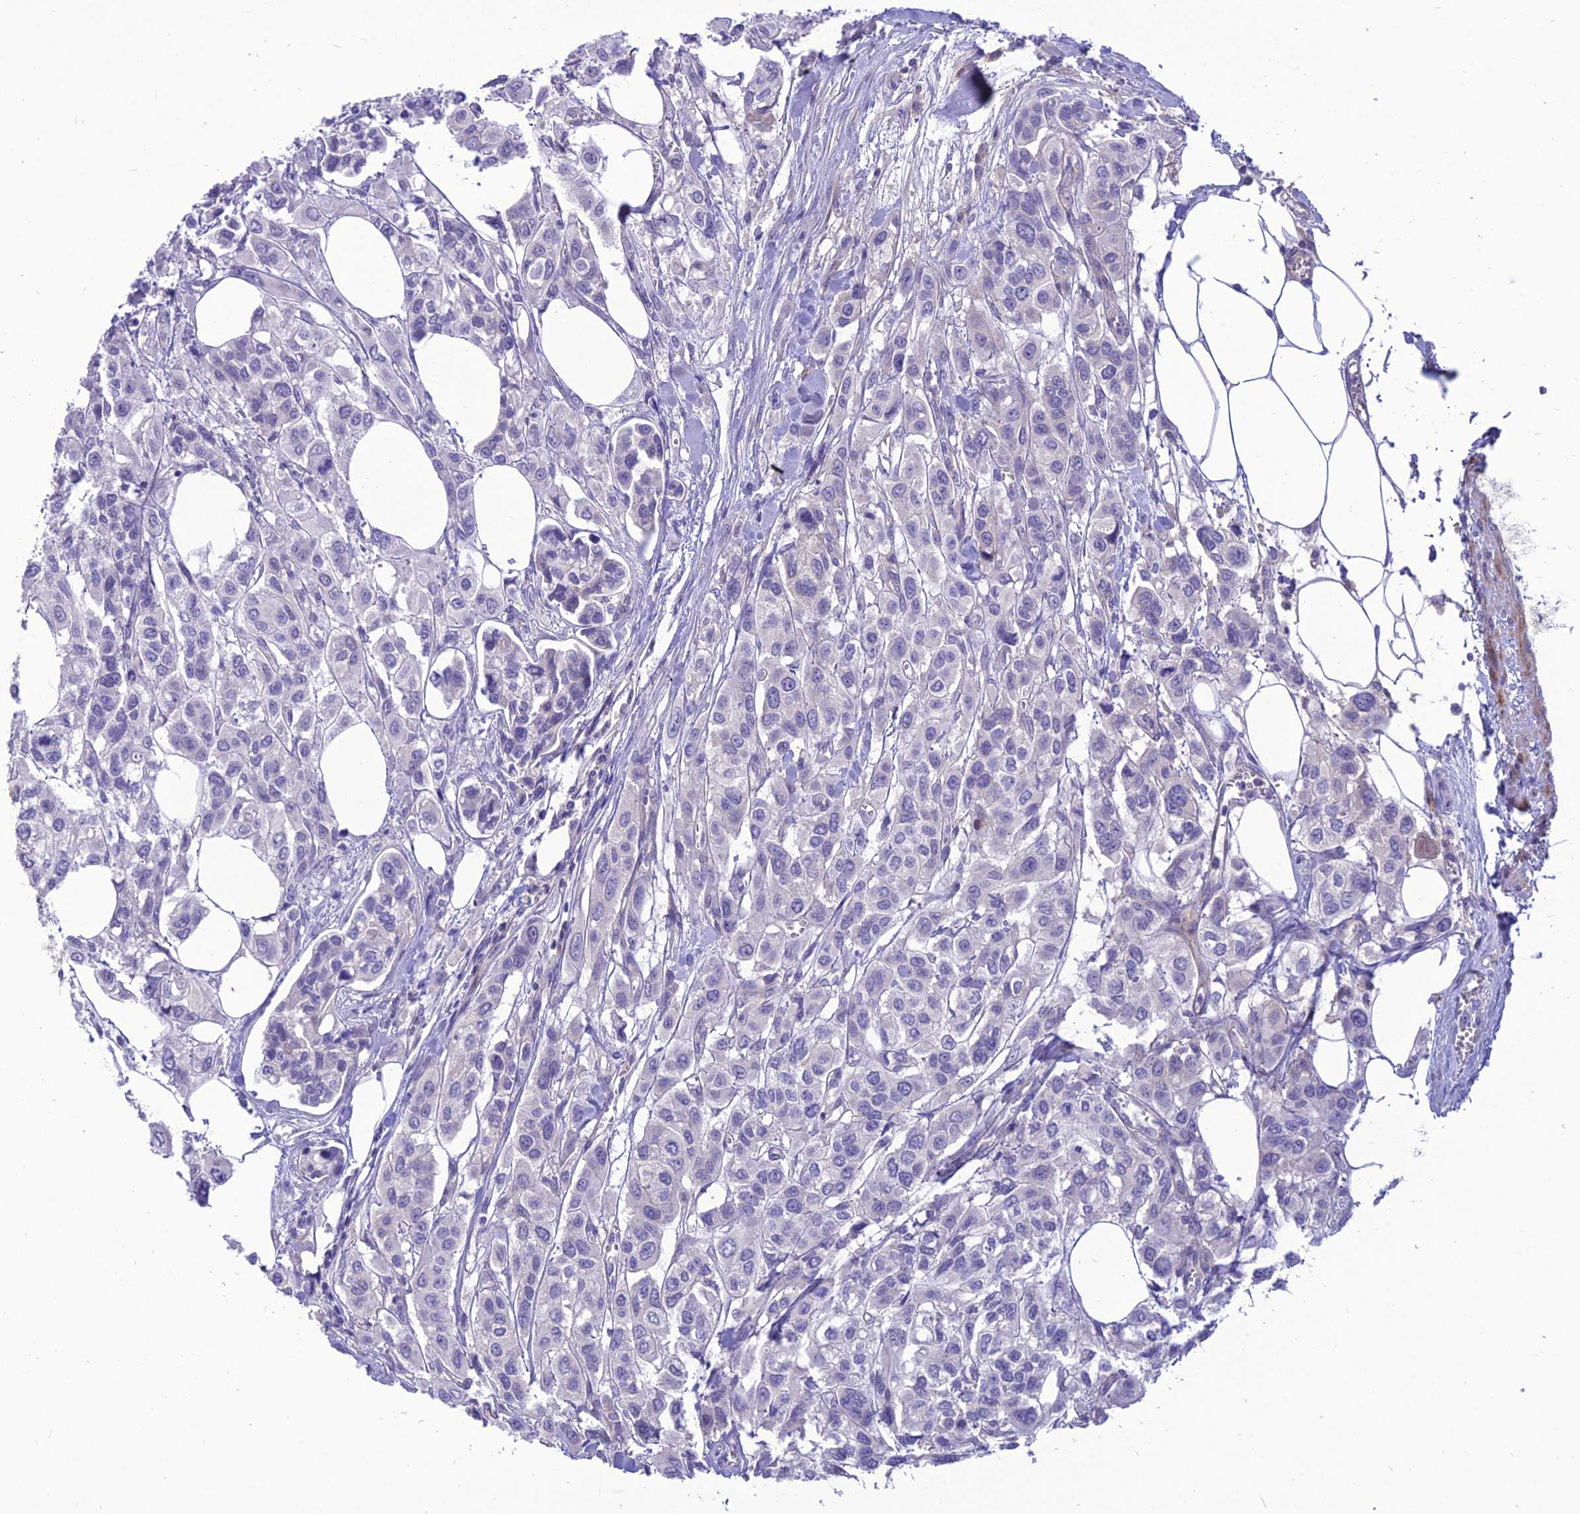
{"staining": {"intensity": "negative", "quantity": "none", "location": "none"}, "tissue": "urothelial cancer", "cell_type": "Tumor cells", "image_type": "cancer", "snomed": [{"axis": "morphology", "description": "Urothelial carcinoma, High grade"}, {"axis": "topography", "description": "Urinary bladder"}], "caption": "Immunohistochemistry (IHC) histopathology image of human high-grade urothelial carcinoma stained for a protein (brown), which demonstrates no positivity in tumor cells.", "gene": "TEKT3", "patient": {"sex": "male", "age": 67}}